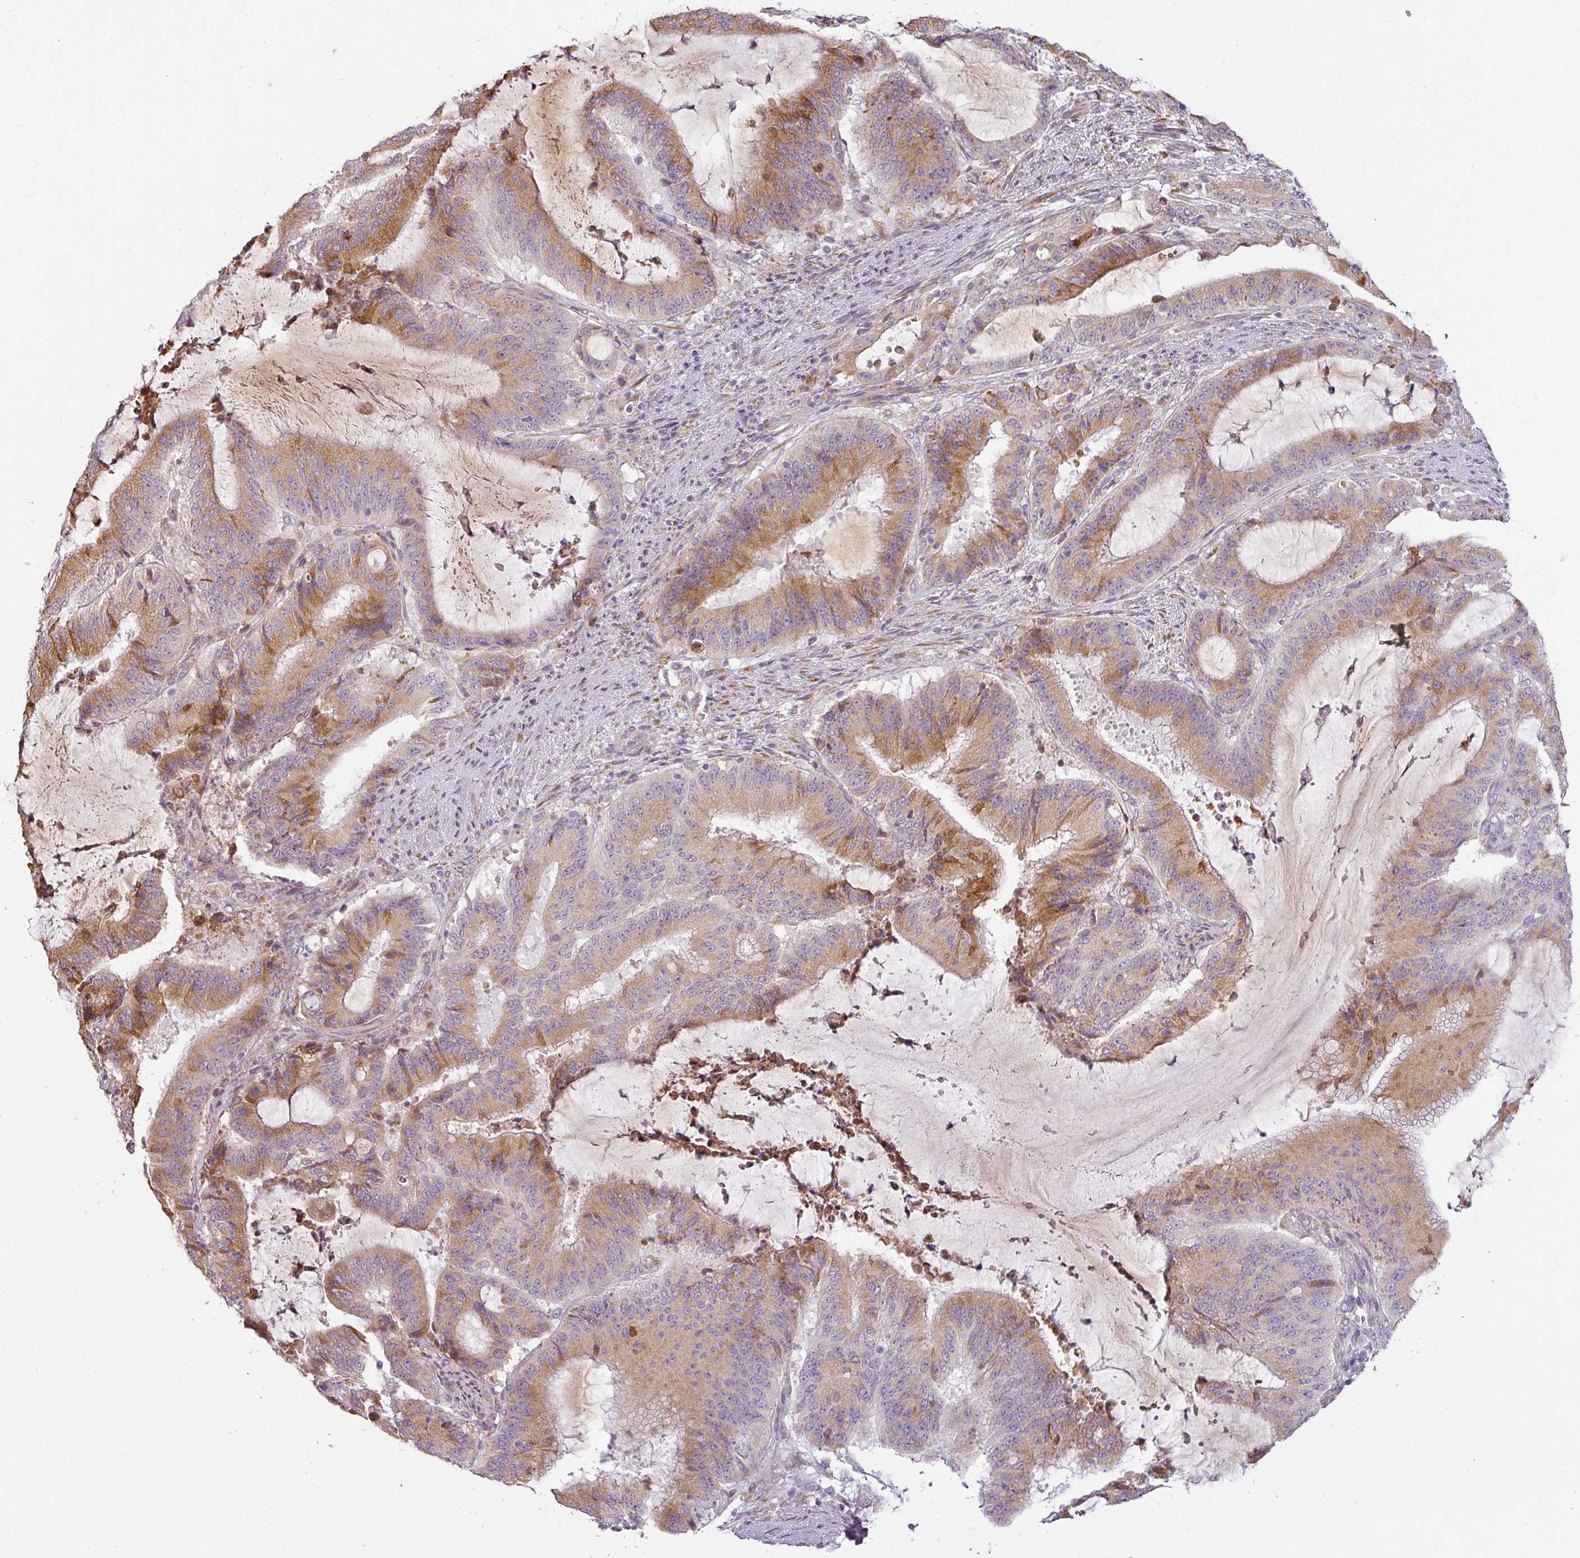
{"staining": {"intensity": "moderate", "quantity": "25%-75%", "location": "cytoplasmic/membranous"}, "tissue": "liver cancer", "cell_type": "Tumor cells", "image_type": "cancer", "snomed": [{"axis": "morphology", "description": "Normal tissue, NOS"}, {"axis": "morphology", "description": "Cholangiocarcinoma"}, {"axis": "topography", "description": "Liver"}, {"axis": "topography", "description": "Peripheral nerve tissue"}], "caption": "Approximately 25%-75% of tumor cells in human liver cancer (cholangiocarcinoma) display moderate cytoplasmic/membranous protein positivity as visualized by brown immunohistochemical staining.", "gene": "CCDC144A", "patient": {"sex": "female", "age": 73}}